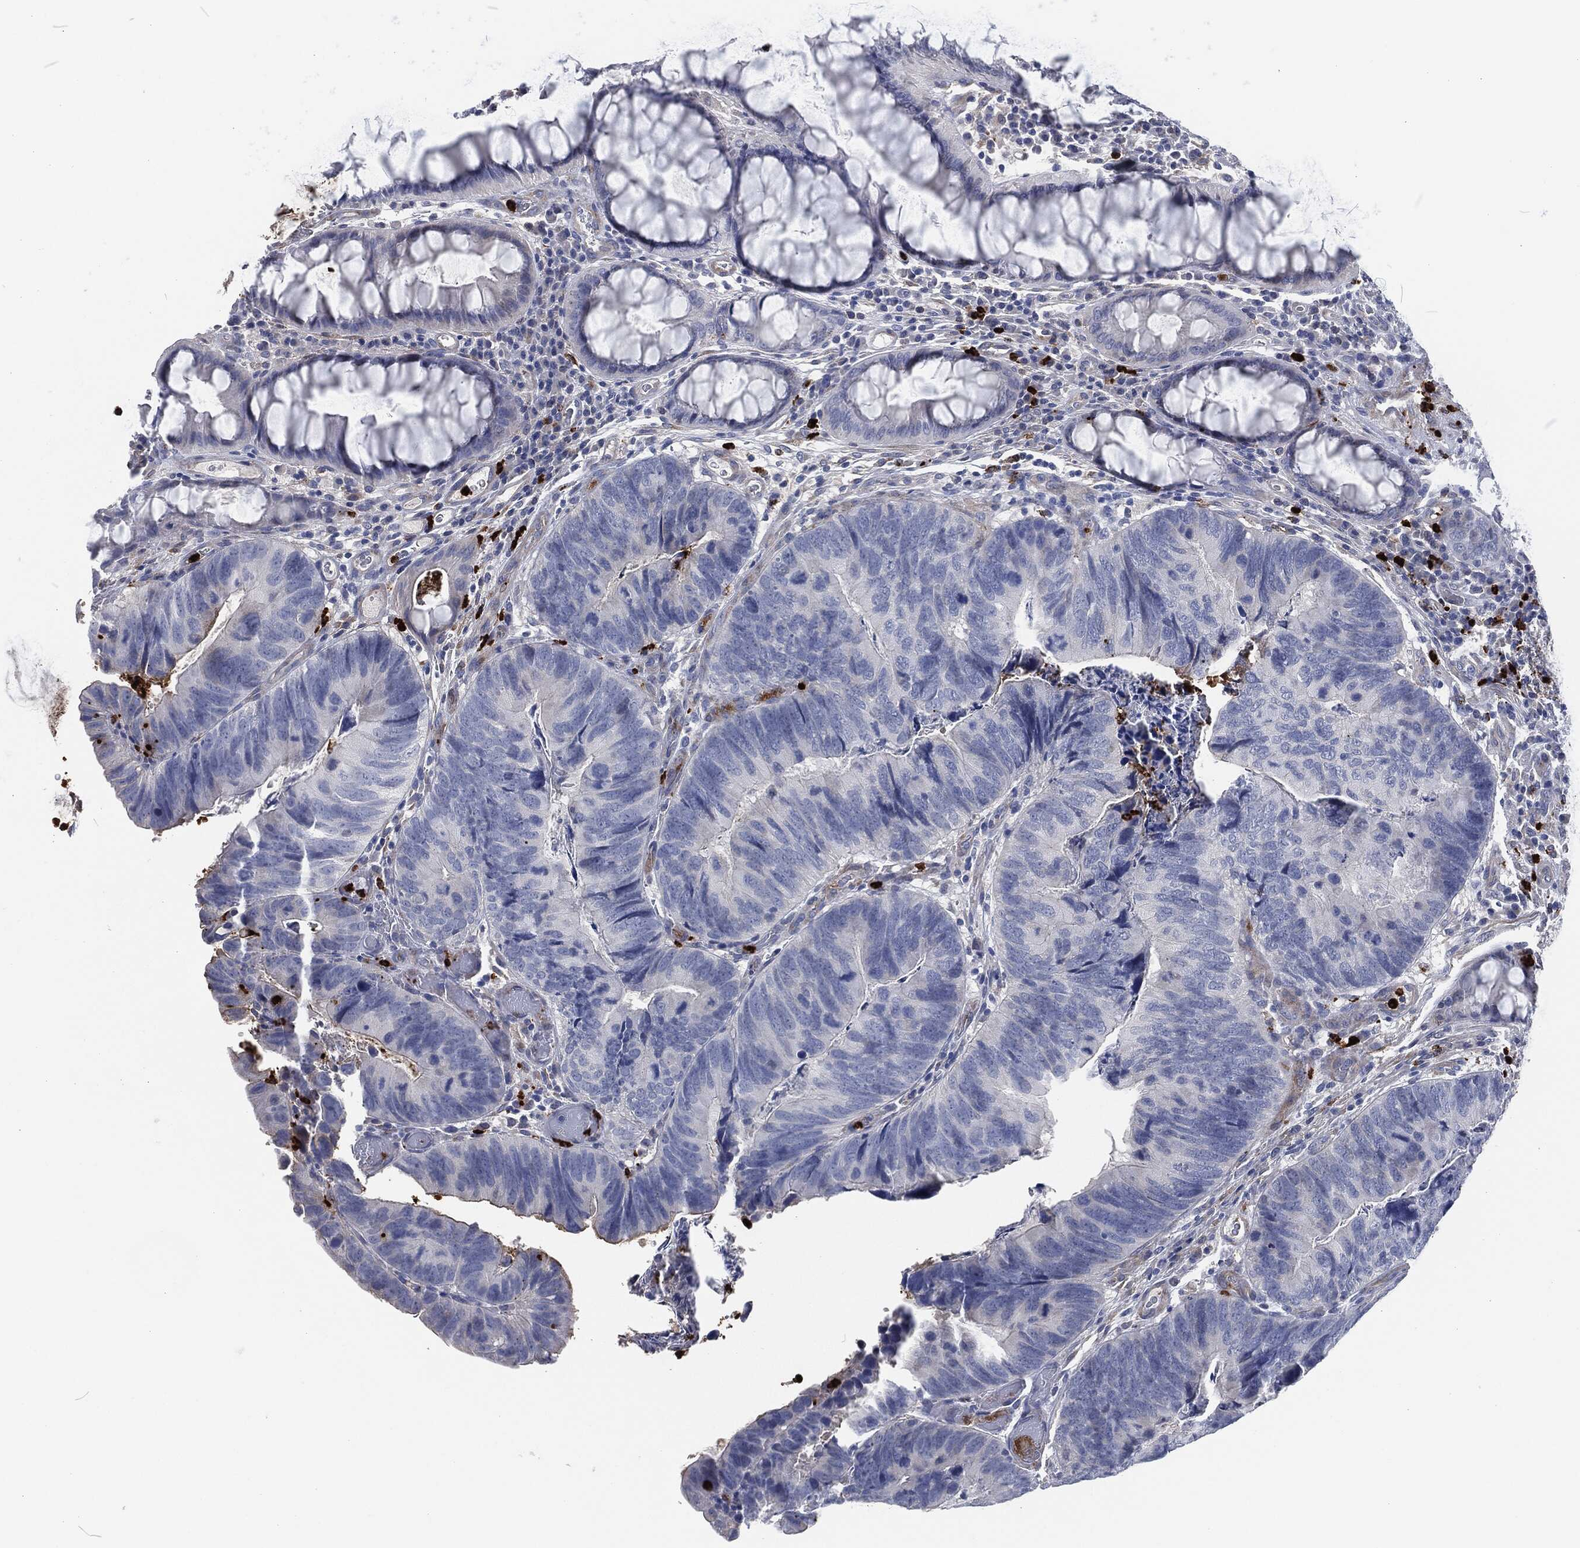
{"staining": {"intensity": "negative", "quantity": "none", "location": "none"}, "tissue": "colorectal cancer", "cell_type": "Tumor cells", "image_type": "cancer", "snomed": [{"axis": "morphology", "description": "Adenocarcinoma, NOS"}, {"axis": "topography", "description": "Colon"}], "caption": "Immunohistochemistry (IHC) of colorectal cancer (adenocarcinoma) shows no positivity in tumor cells.", "gene": "MPO", "patient": {"sex": "female", "age": 67}}